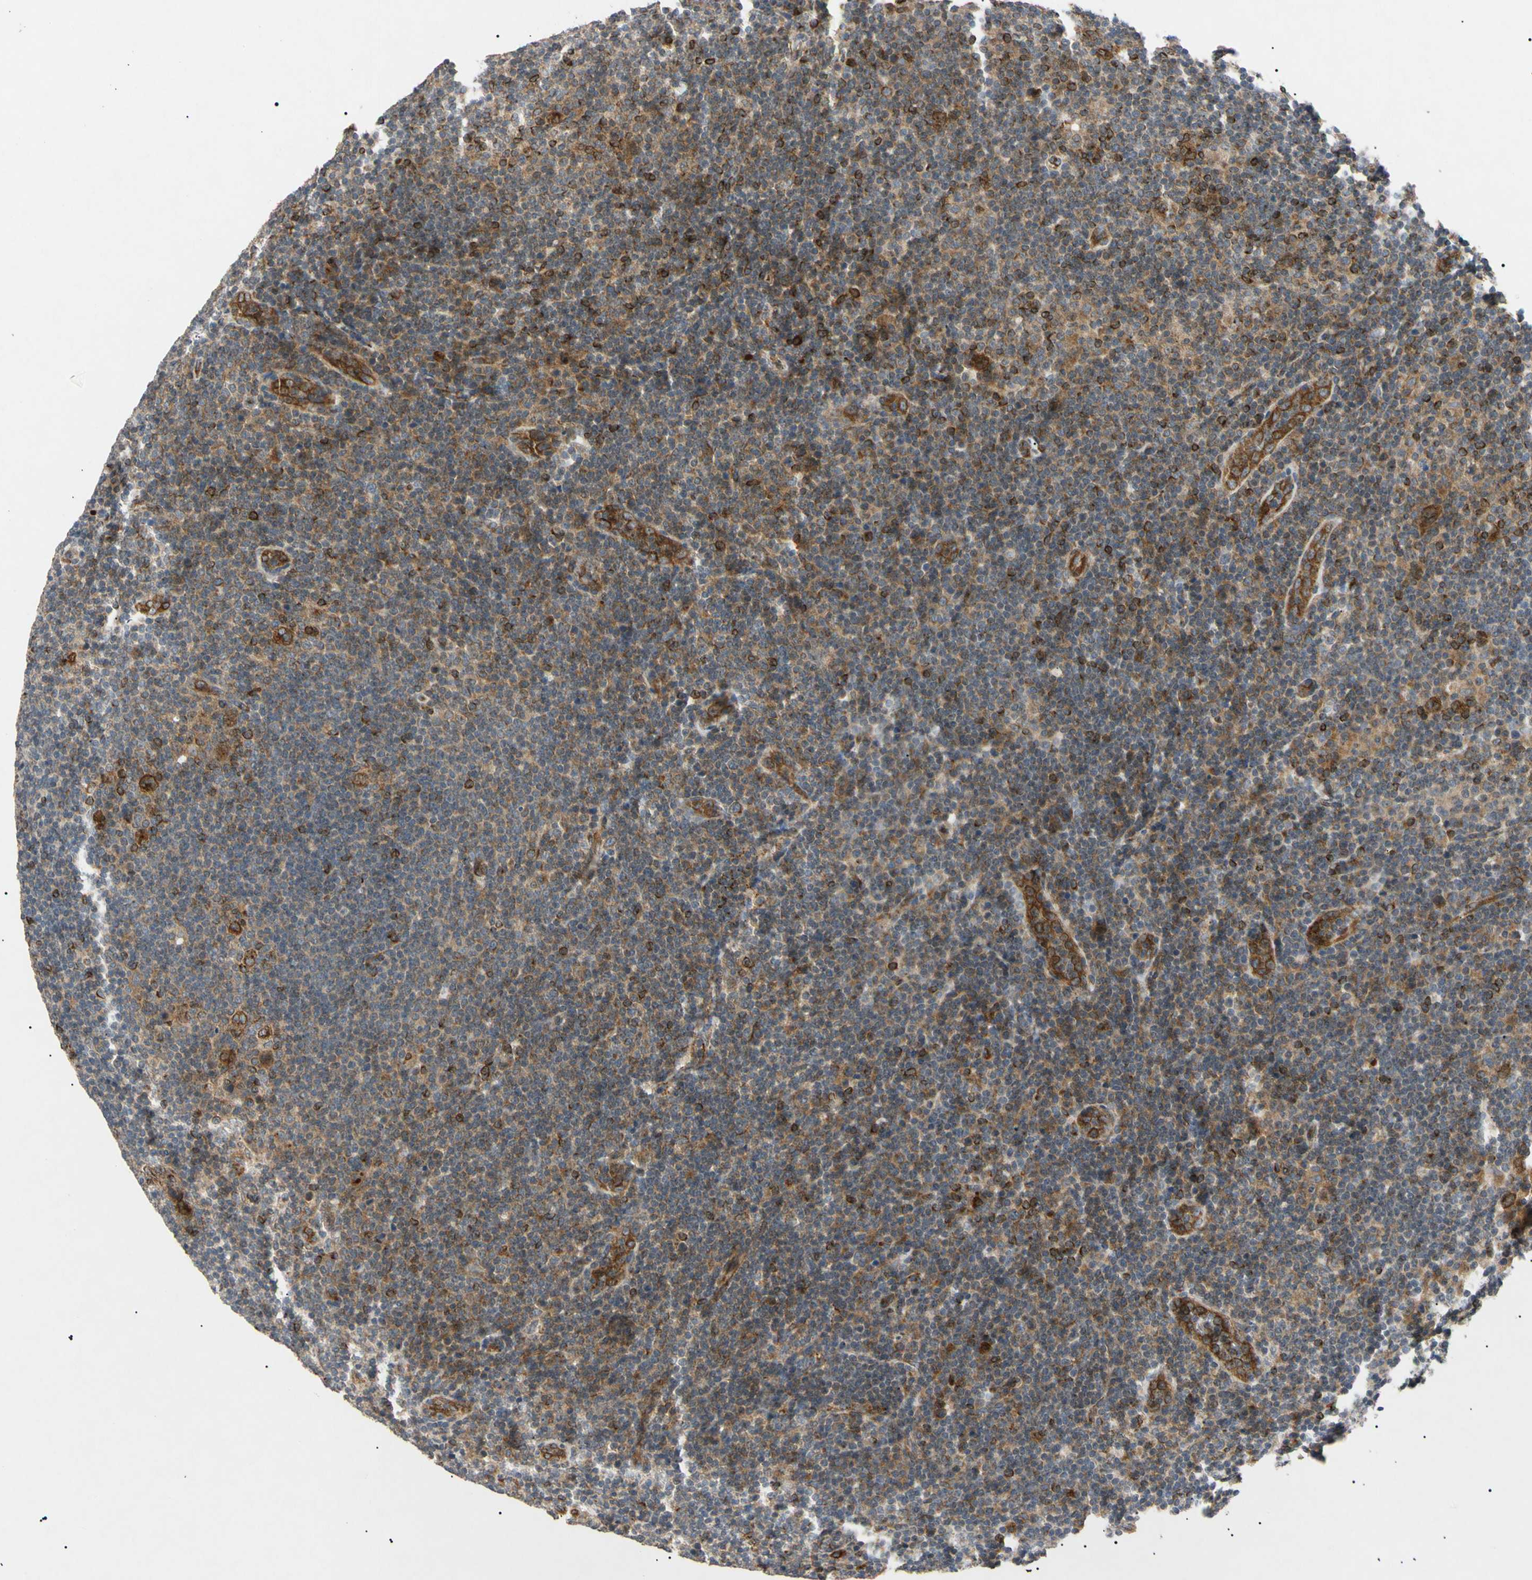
{"staining": {"intensity": "moderate", "quantity": "25%-75%", "location": "cytoplasmic/membranous"}, "tissue": "lymphoma", "cell_type": "Tumor cells", "image_type": "cancer", "snomed": [{"axis": "morphology", "description": "Hodgkin's disease, NOS"}, {"axis": "topography", "description": "Lymph node"}], "caption": "Immunohistochemical staining of human Hodgkin's disease demonstrates medium levels of moderate cytoplasmic/membranous expression in approximately 25%-75% of tumor cells.", "gene": "TUBB4A", "patient": {"sex": "female", "age": 57}}